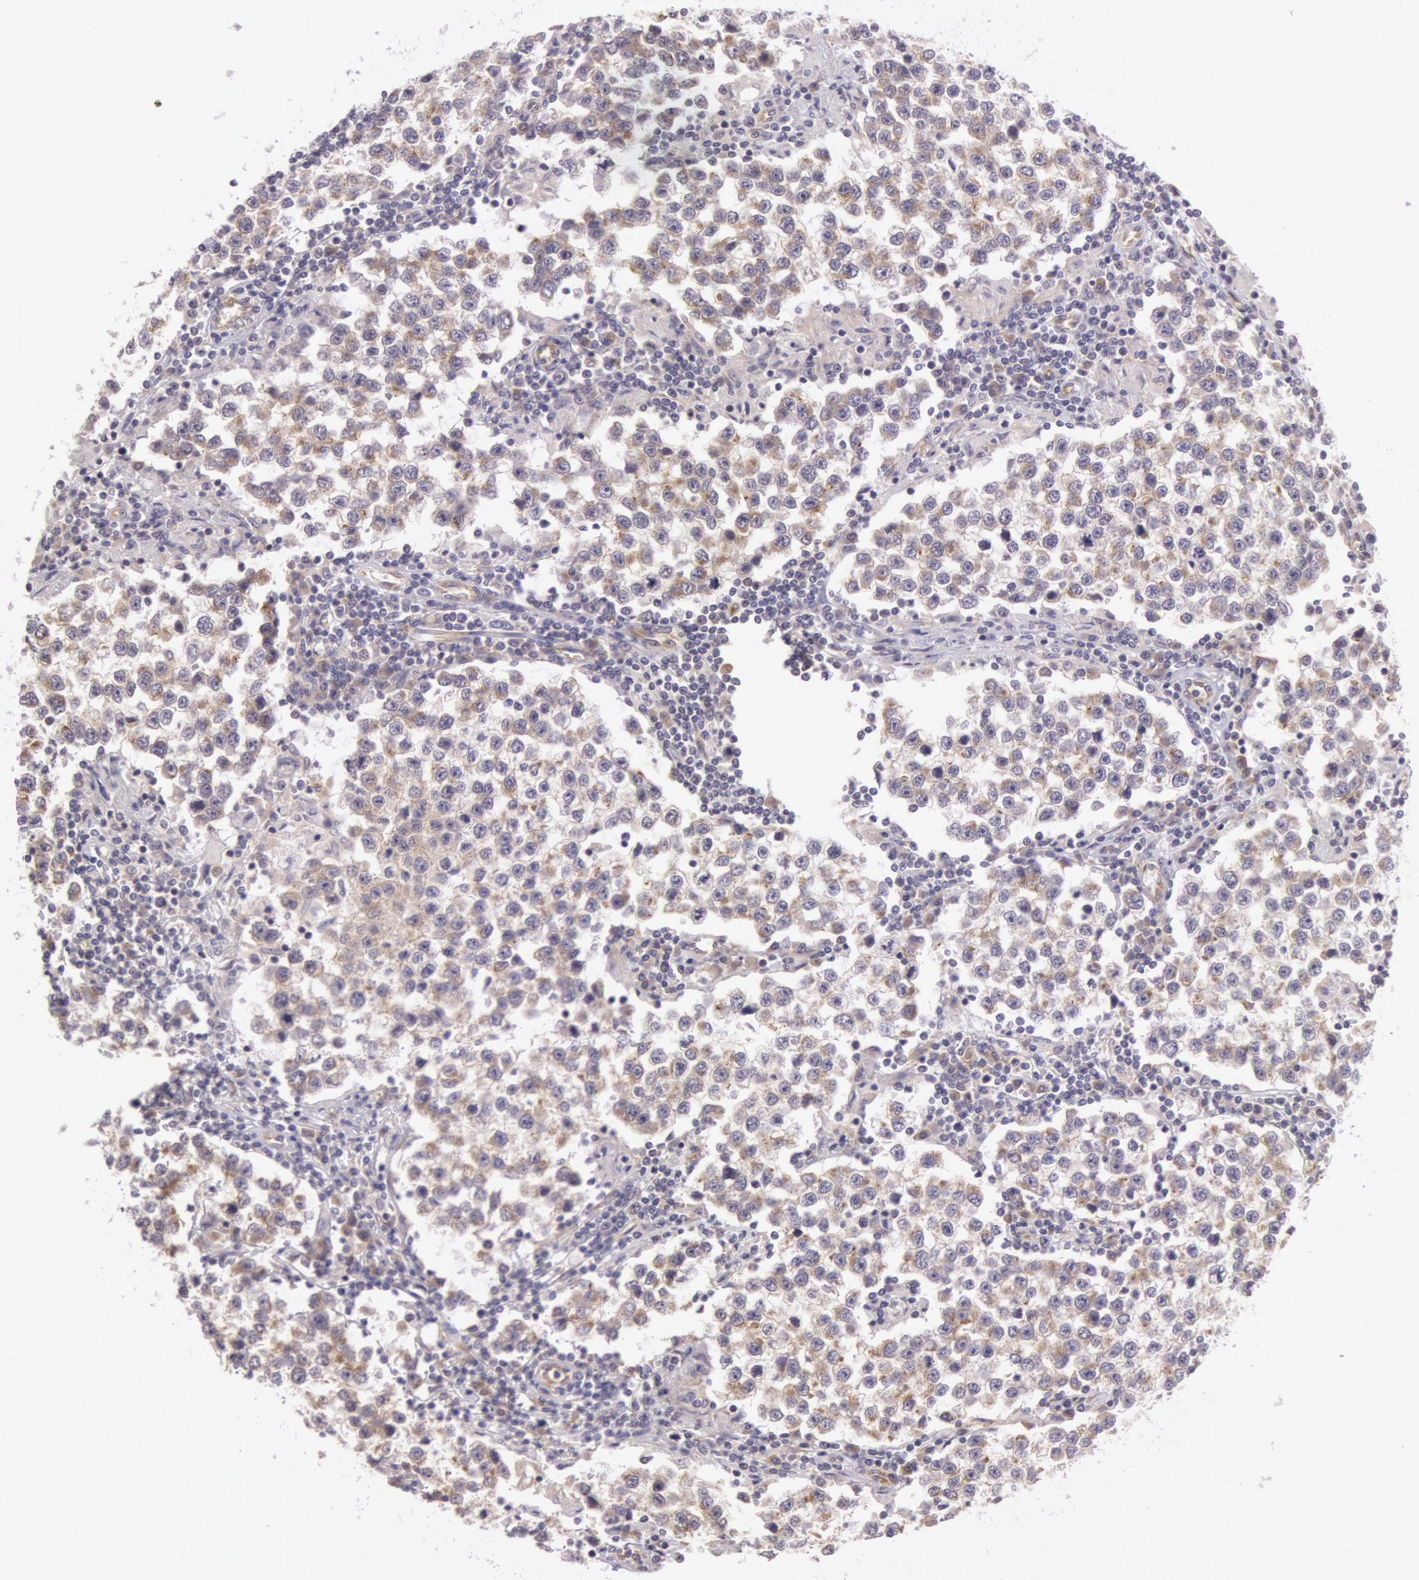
{"staining": {"intensity": "weak", "quantity": ">75%", "location": "cytoplasmic/membranous"}, "tissue": "testis cancer", "cell_type": "Tumor cells", "image_type": "cancer", "snomed": [{"axis": "morphology", "description": "Seminoma, NOS"}, {"axis": "topography", "description": "Testis"}], "caption": "Weak cytoplasmic/membranous staining is appreciated in approximately >75% of tumor cells in testis cancer (seminoma).", "gene": "CHUK", "patient": {"sex": "male", "age": 36}}